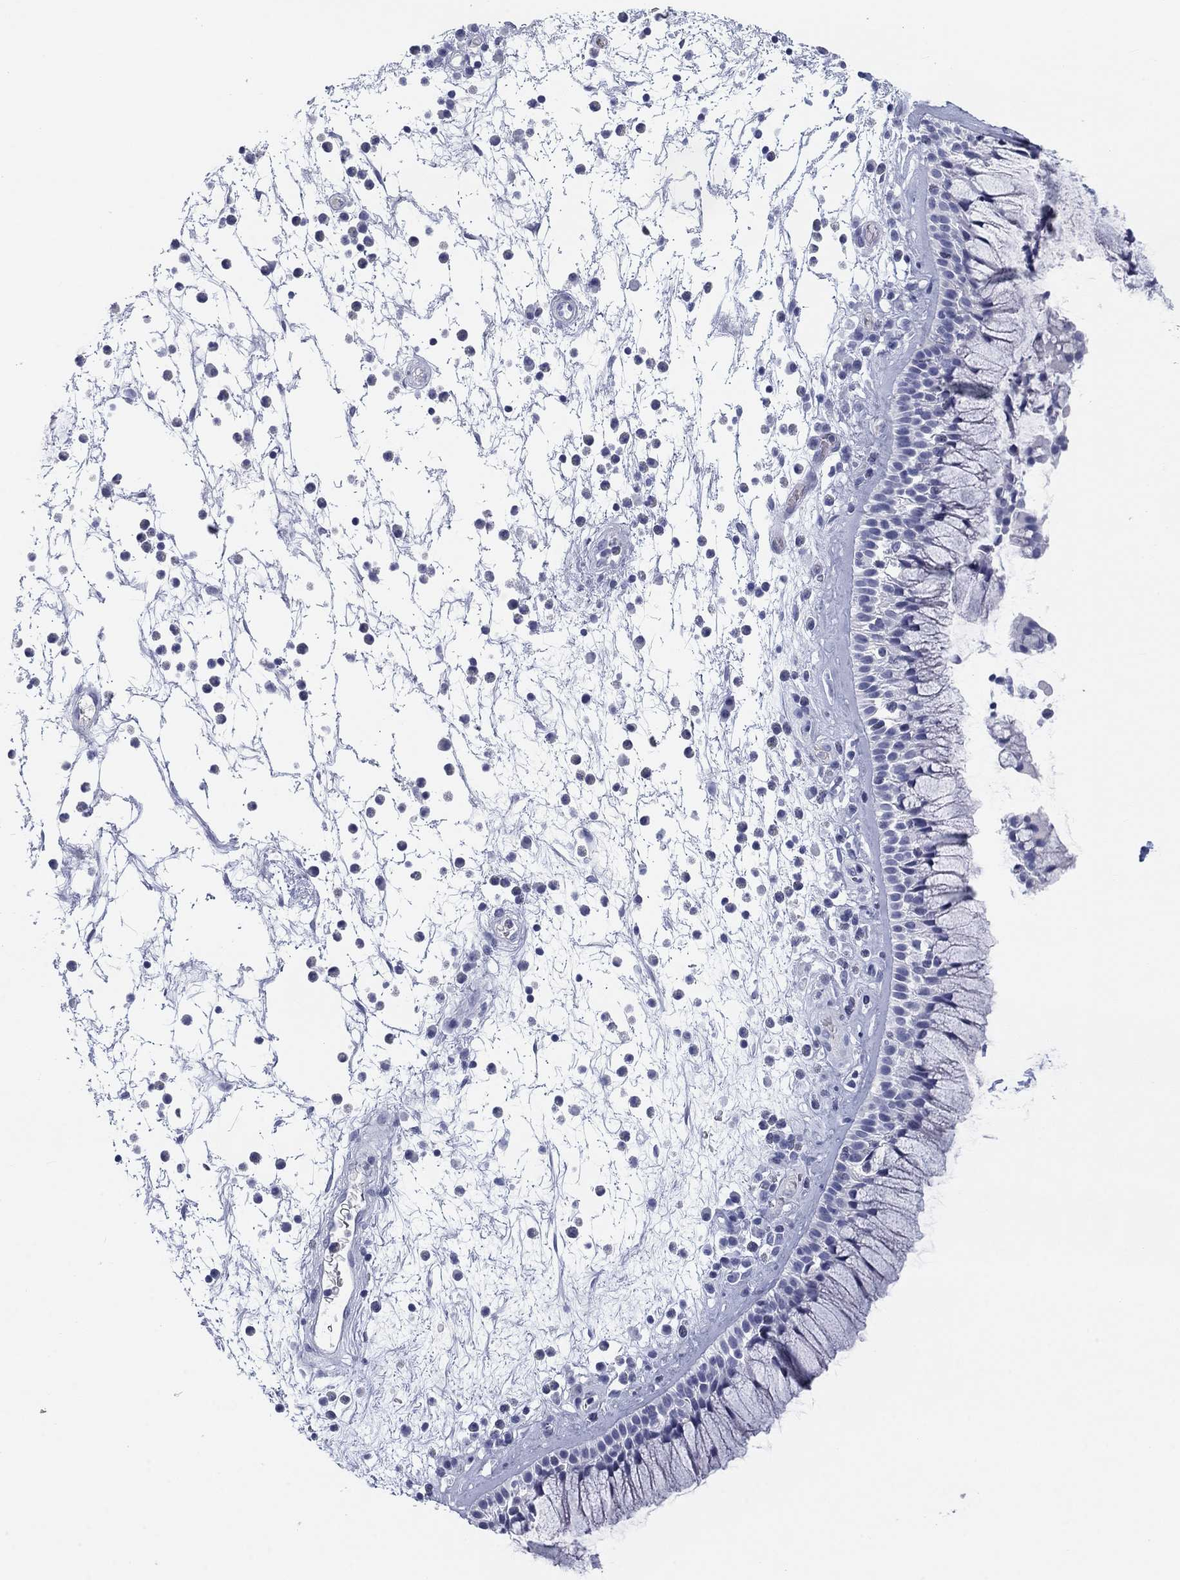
{"staining": {"intensity": "negative", "quantity": "none", "location": "none"}, "tissue": "nasopharynx", "cell_type": "Respiratory epithelial cells", "image_type": "normal", "snomed": [{"axis": "morphology", "description": "Normal tissue, NOS"}, {"axis": "topography", "description": "Nasopharynx"}], "caption": "Protein analysis of normal nasopharynx exhibits no significant staining in respiratory epithelial cells. (DAB (3,3'-diaminobenzidine) immunohistochemistry (IHC) visualized using brightfield microscopy, high magnification).", "gene": "CALB1", "patient": {"sex": "male", "age": 77}}